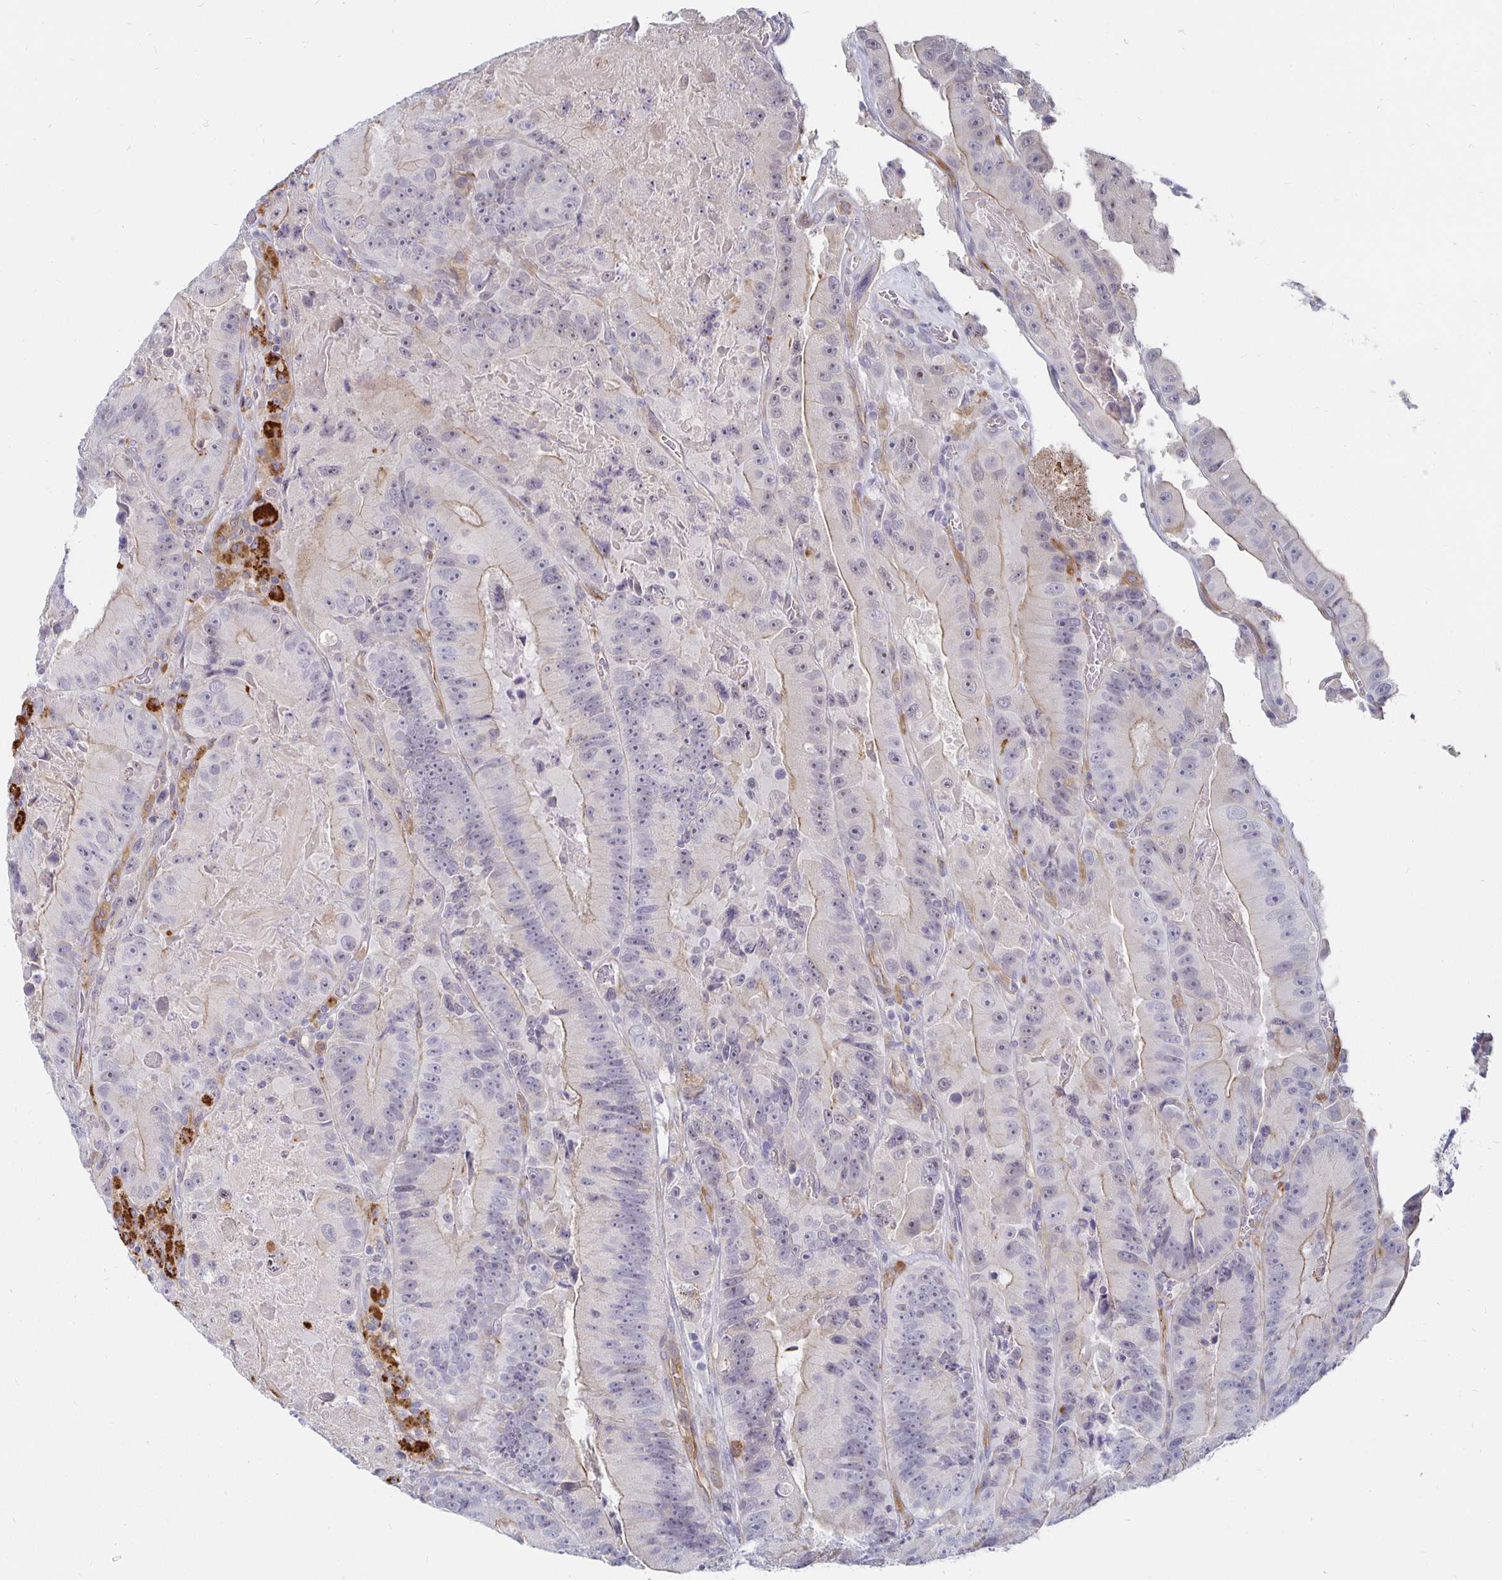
{"staining": {"intensity": "weak", "quantity": "<25%", "location": "cytoplasmic/membranous"}, "tissue": "colorectal cancer", "cell_type": "Tumor cells", "image_type": "cancer", "snomed": [{"axis": "morphology", "description": "Adenocarcinoma, NOS"}, {"axis": "topography", "description": "Colon"}], "caption": "This is an immunohistochemistry image of colorectal adenocarcinoma. There is no expression in tumor cells.", "gene": "CCDC85A", "patient": {"sex": "female", "age": 86}}